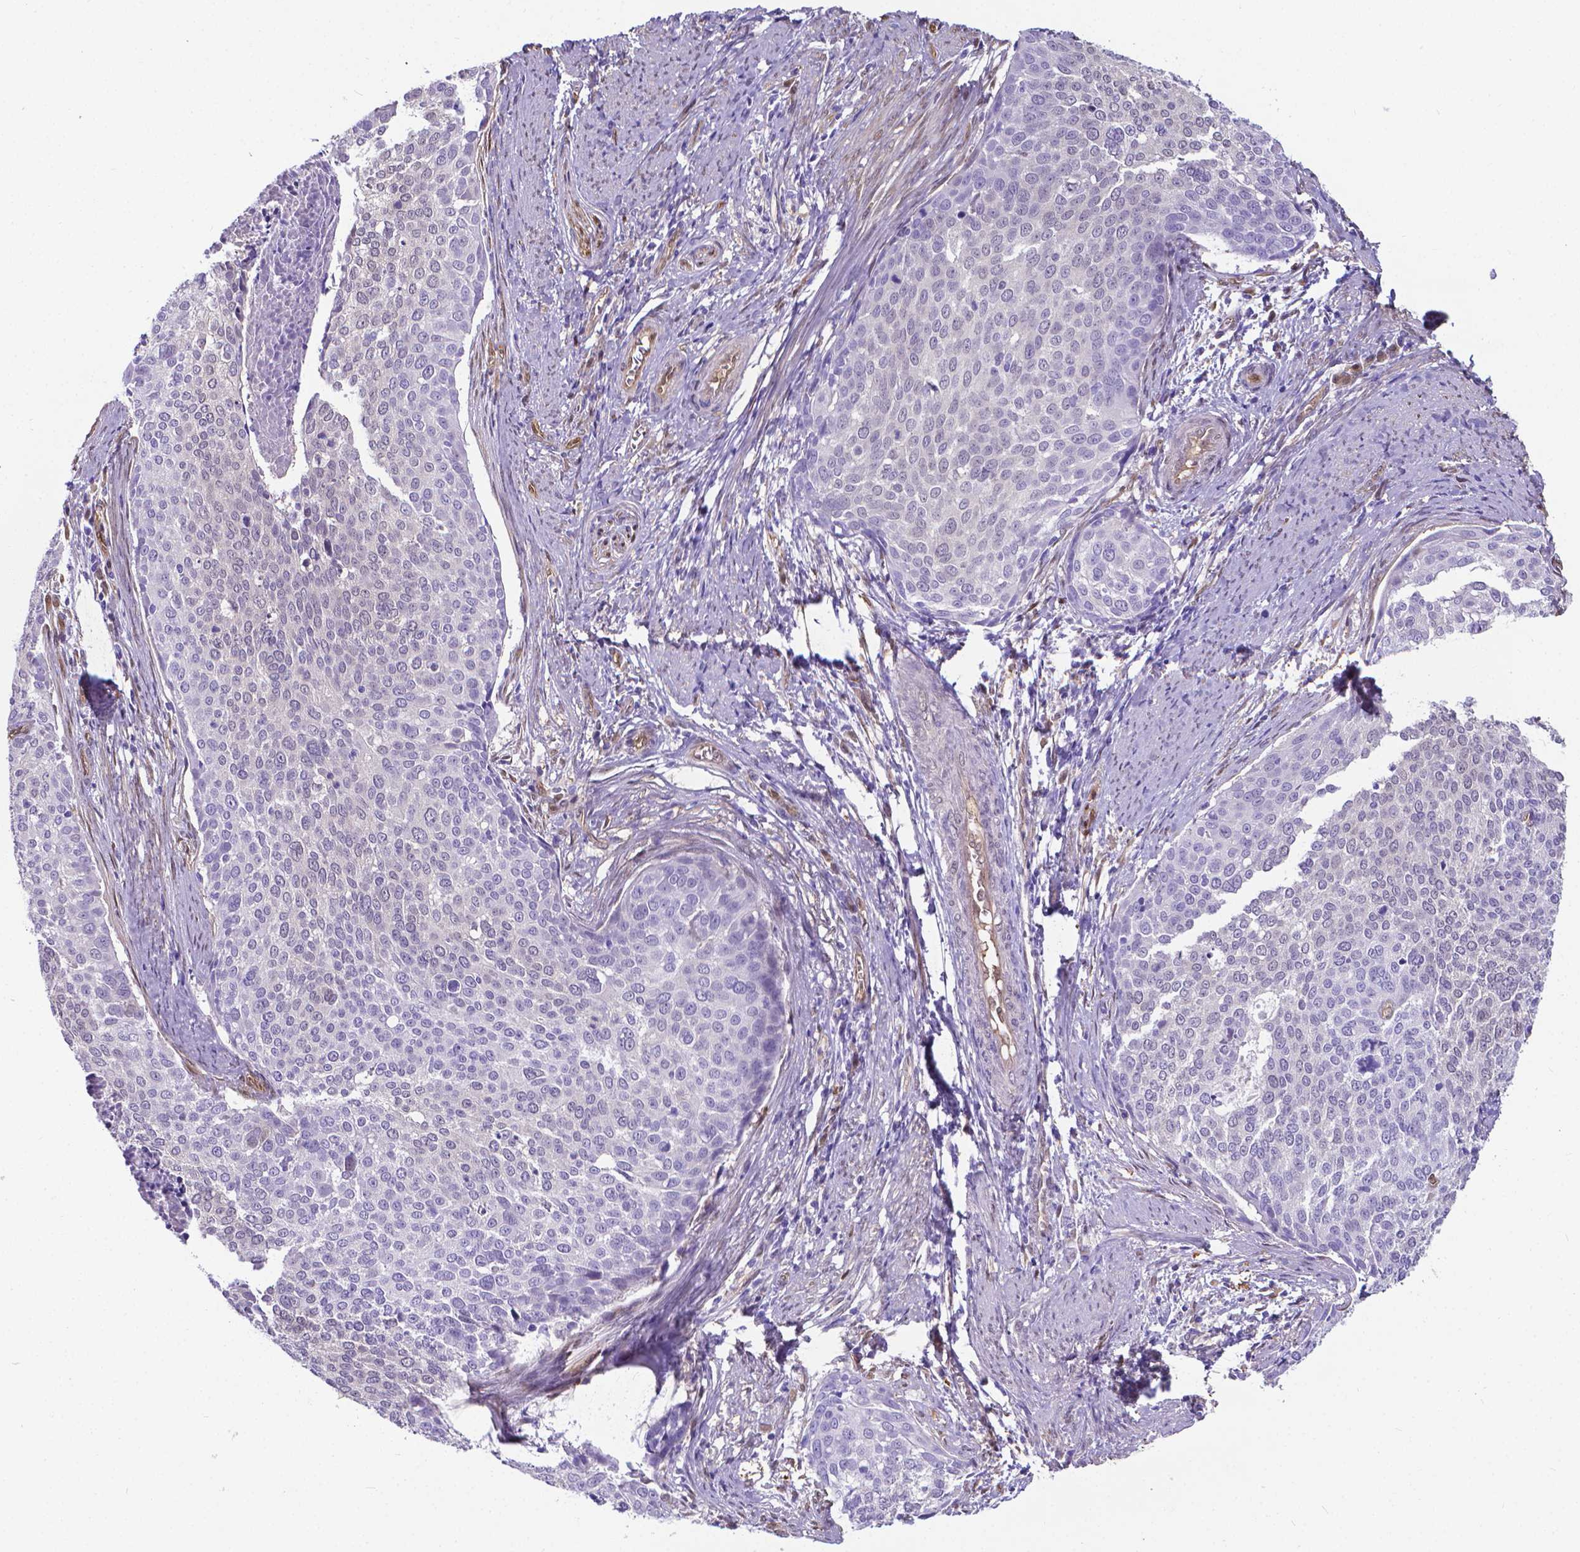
{"staining": {"intensity": "negative", "quantity": "none", "location": "none"}, "tissue": "cervical cancer", "cell_type": "Tumor cells", "image_type": "cancer", "snomed": [{"axis": "morphology", "description": "Squamous cell carcinoma, NOS"}, {"axis": "topography", "description": "Cervix"}], "caption": "Immunohistochemistry (IHC) of human cervical cancer displays no positivity in tumor cells.", "gene": "CLIC4", "patient": {"sex": "female", "age": 39}}